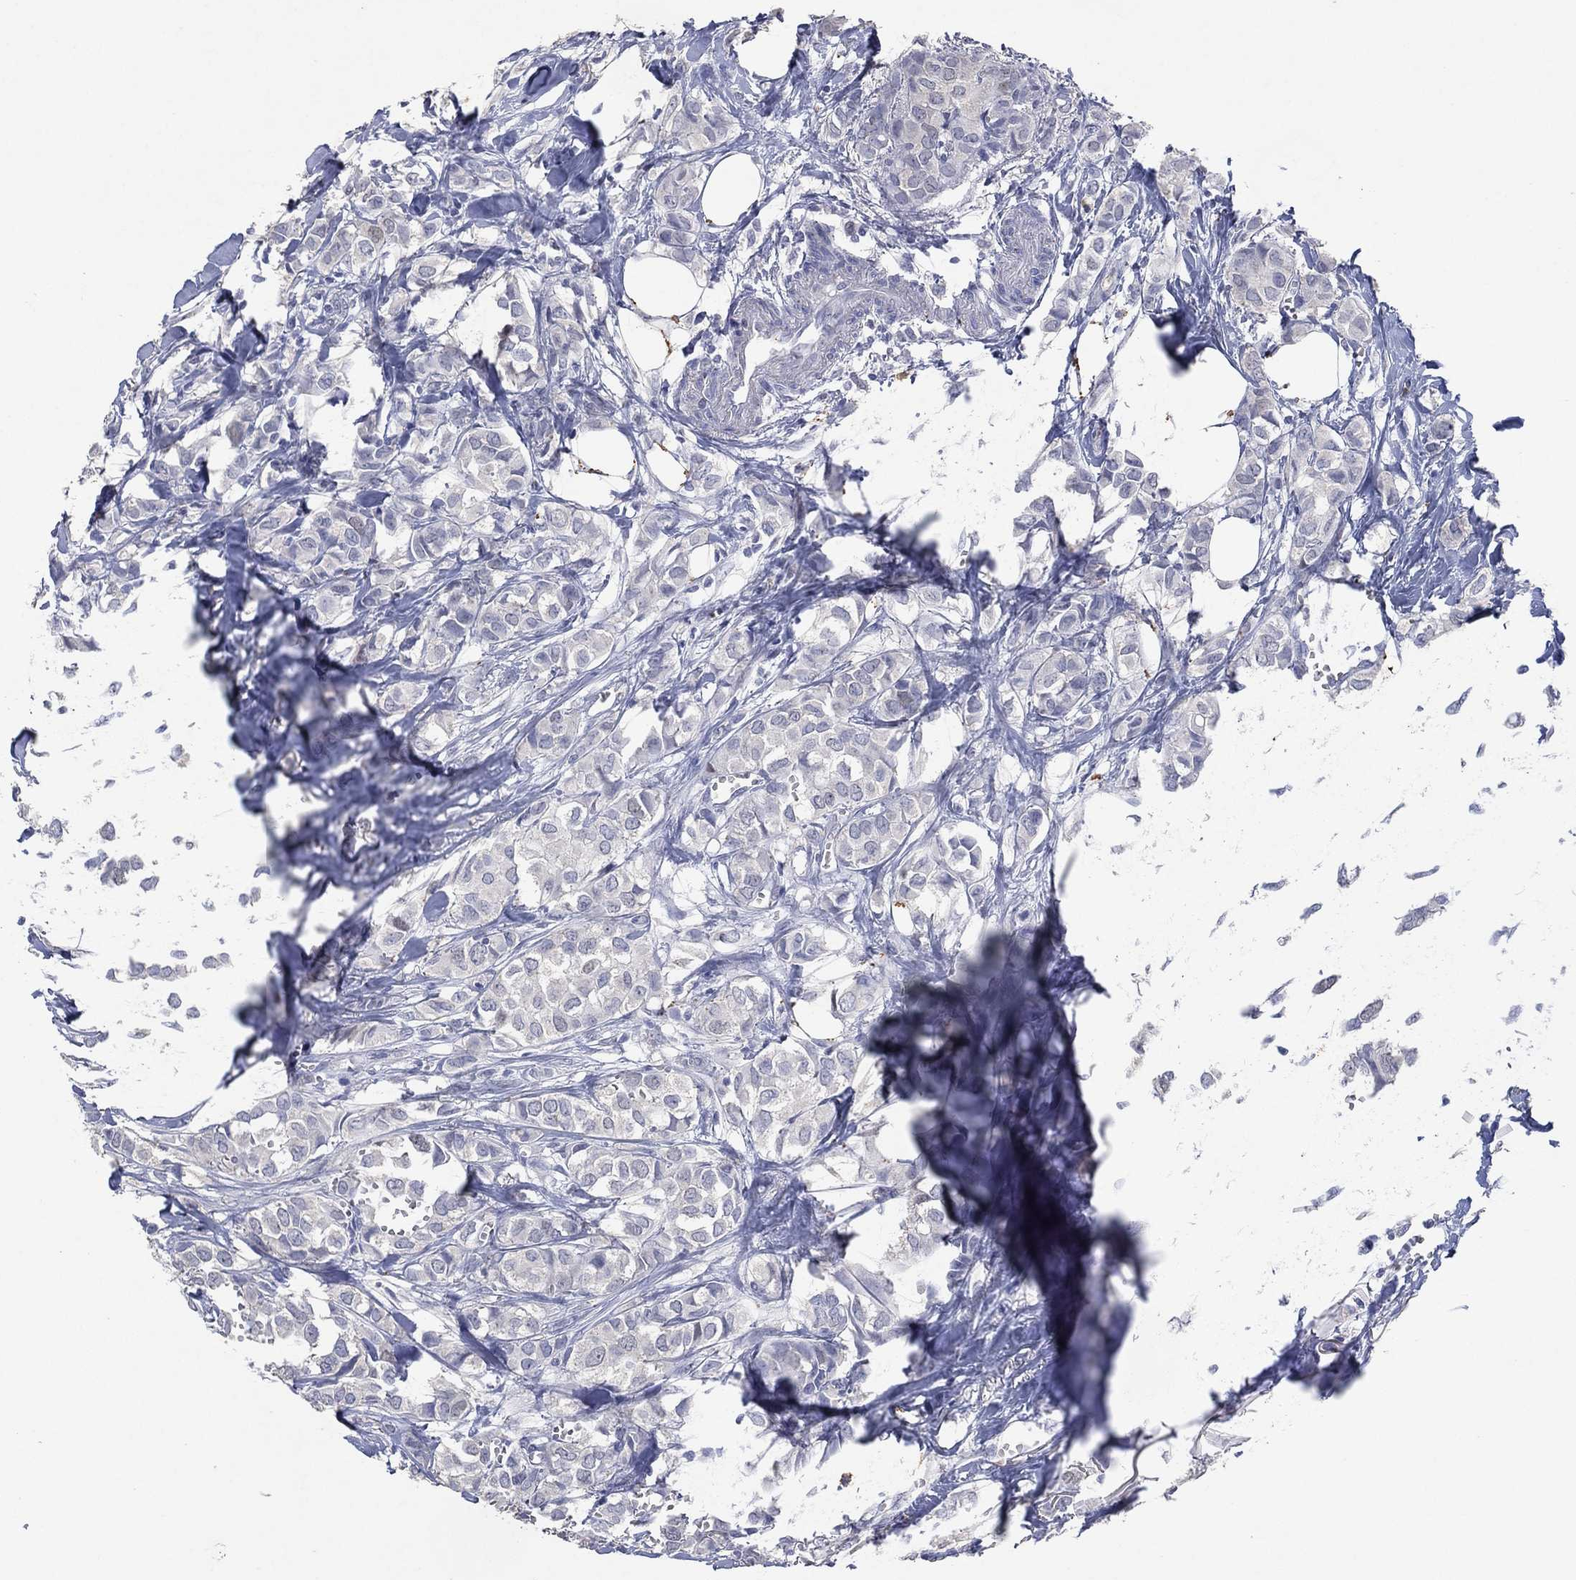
{"staining": {"intensity": "negative", "quantity": "none", "location": "none"}, "tissue": "breast cancer", "cell_type": "Tumor cells", "image_type": "cancer", "snomed": [{"axis": "morphology", "description": "Duct carcinoma"}, {"axis": "topography", "description": "Breast"}], "caption": "A high-resolution micrograph shows immunohistochemistry staining of breast invasive ductal carcinoma, which shows no significant expression in tumor cells. The staining was performed using DAB to visualize the protein expression in brown, while the nuclei were stained in blue with hematoxylin (Magnification: 20x).", "gene": "FSCN2", "patient": {"sex": "female", "age": 85}}